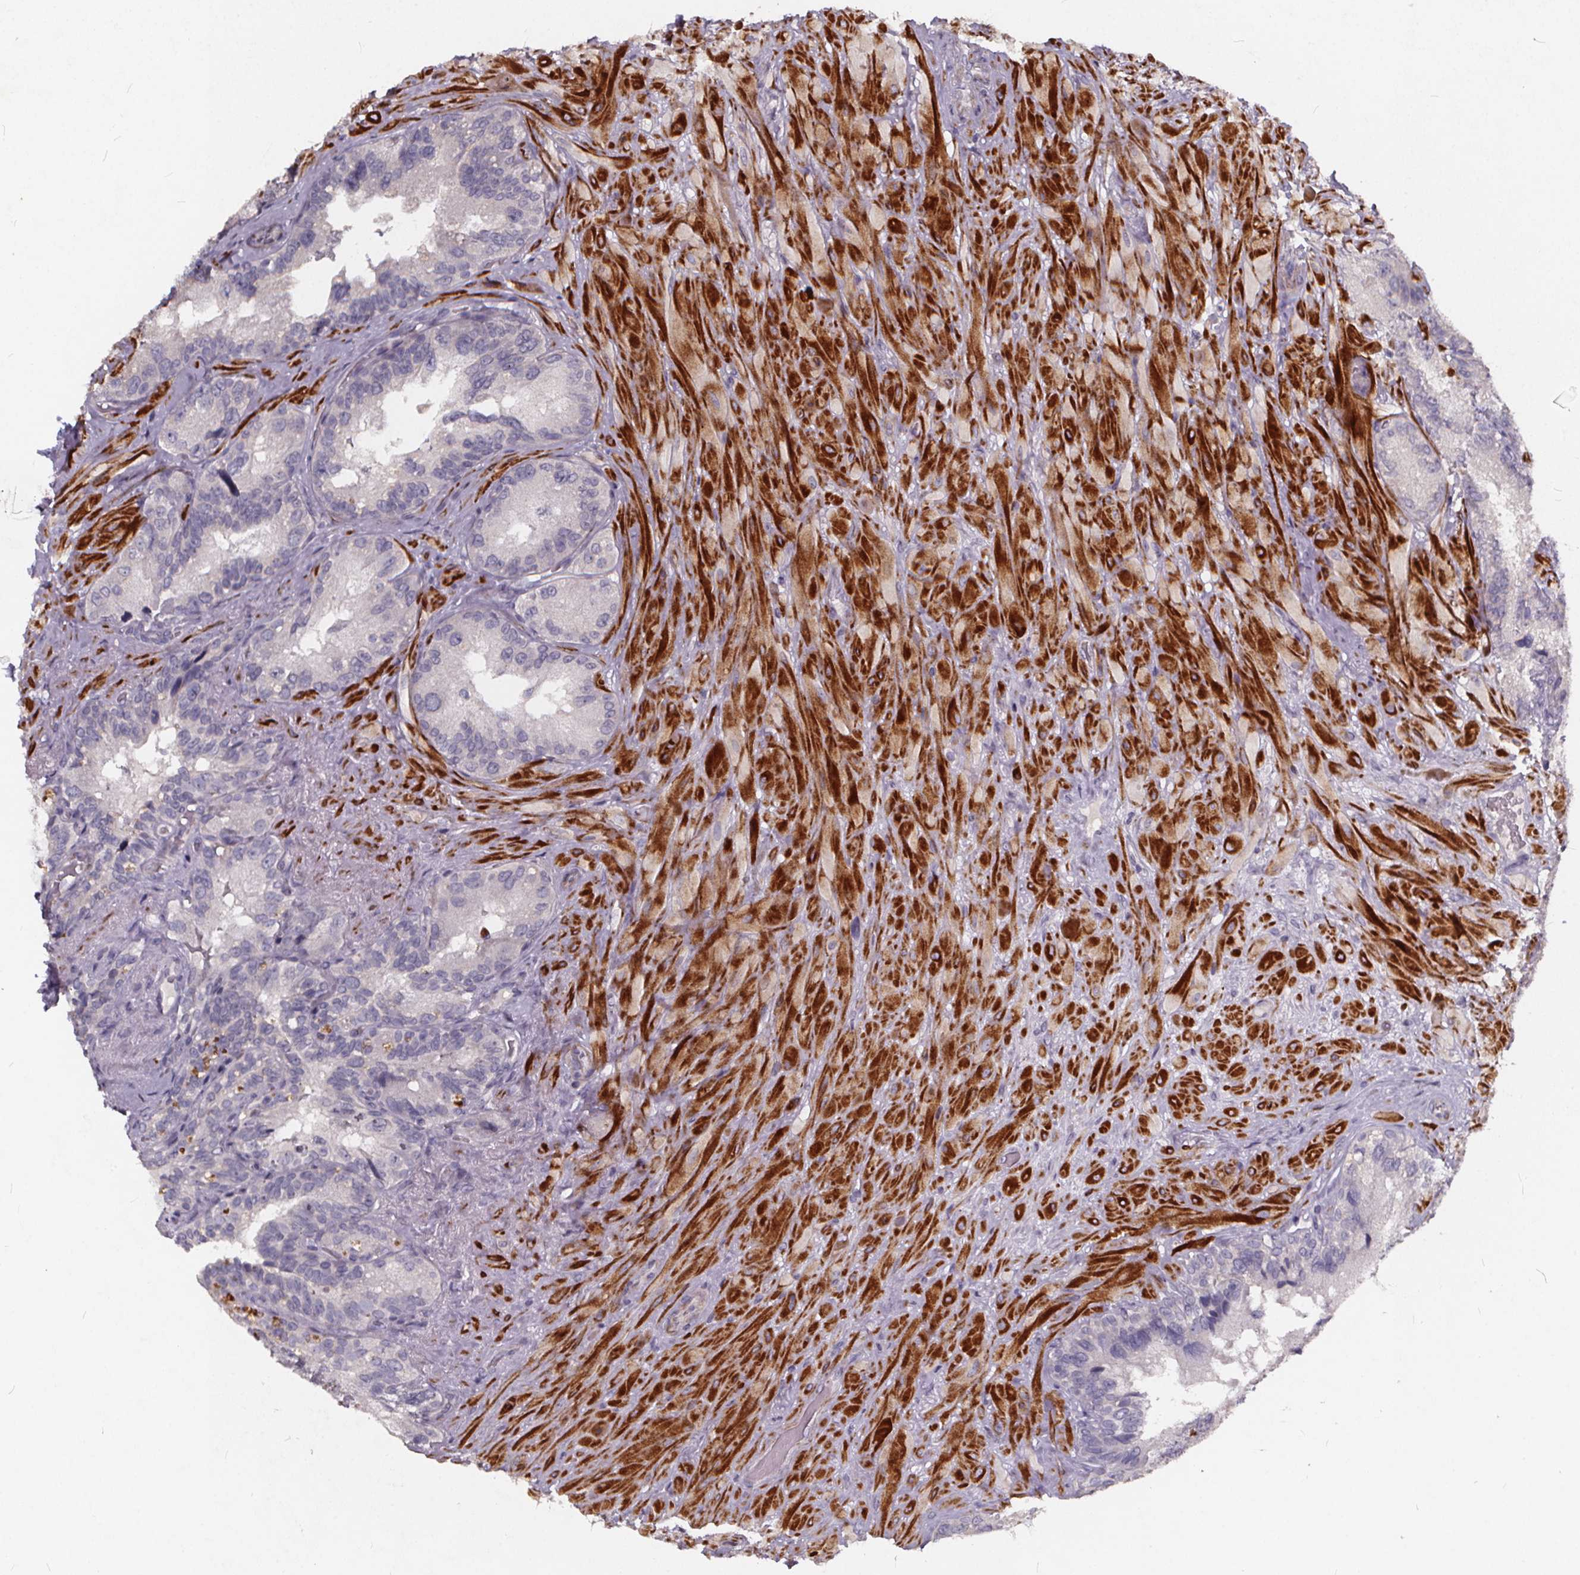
{"staining": {"intensity": "negative", "quantity": "none", "location": "none"}, "tissue": "seminal vesicle", "cell_type": "Glandular cells", "image_type": "normal", "snomed": [{"axis": "morphology", "description": "Normal tissue, NOS"}, {"axis": "topography", "description": "Seminal veicle"}], "caption": "Glandular cells are negative for brown protein staining in benign seminal vesicle. The staining was performed using DAB (3,3'-diaminobenzidine) to visualize the protein expression in brown, while the nuclei were stained in blue with hematoxylin (Magnification: 20x).", "gene": "TSPAN14", "patient": {"sex": "male", "age": 69}}